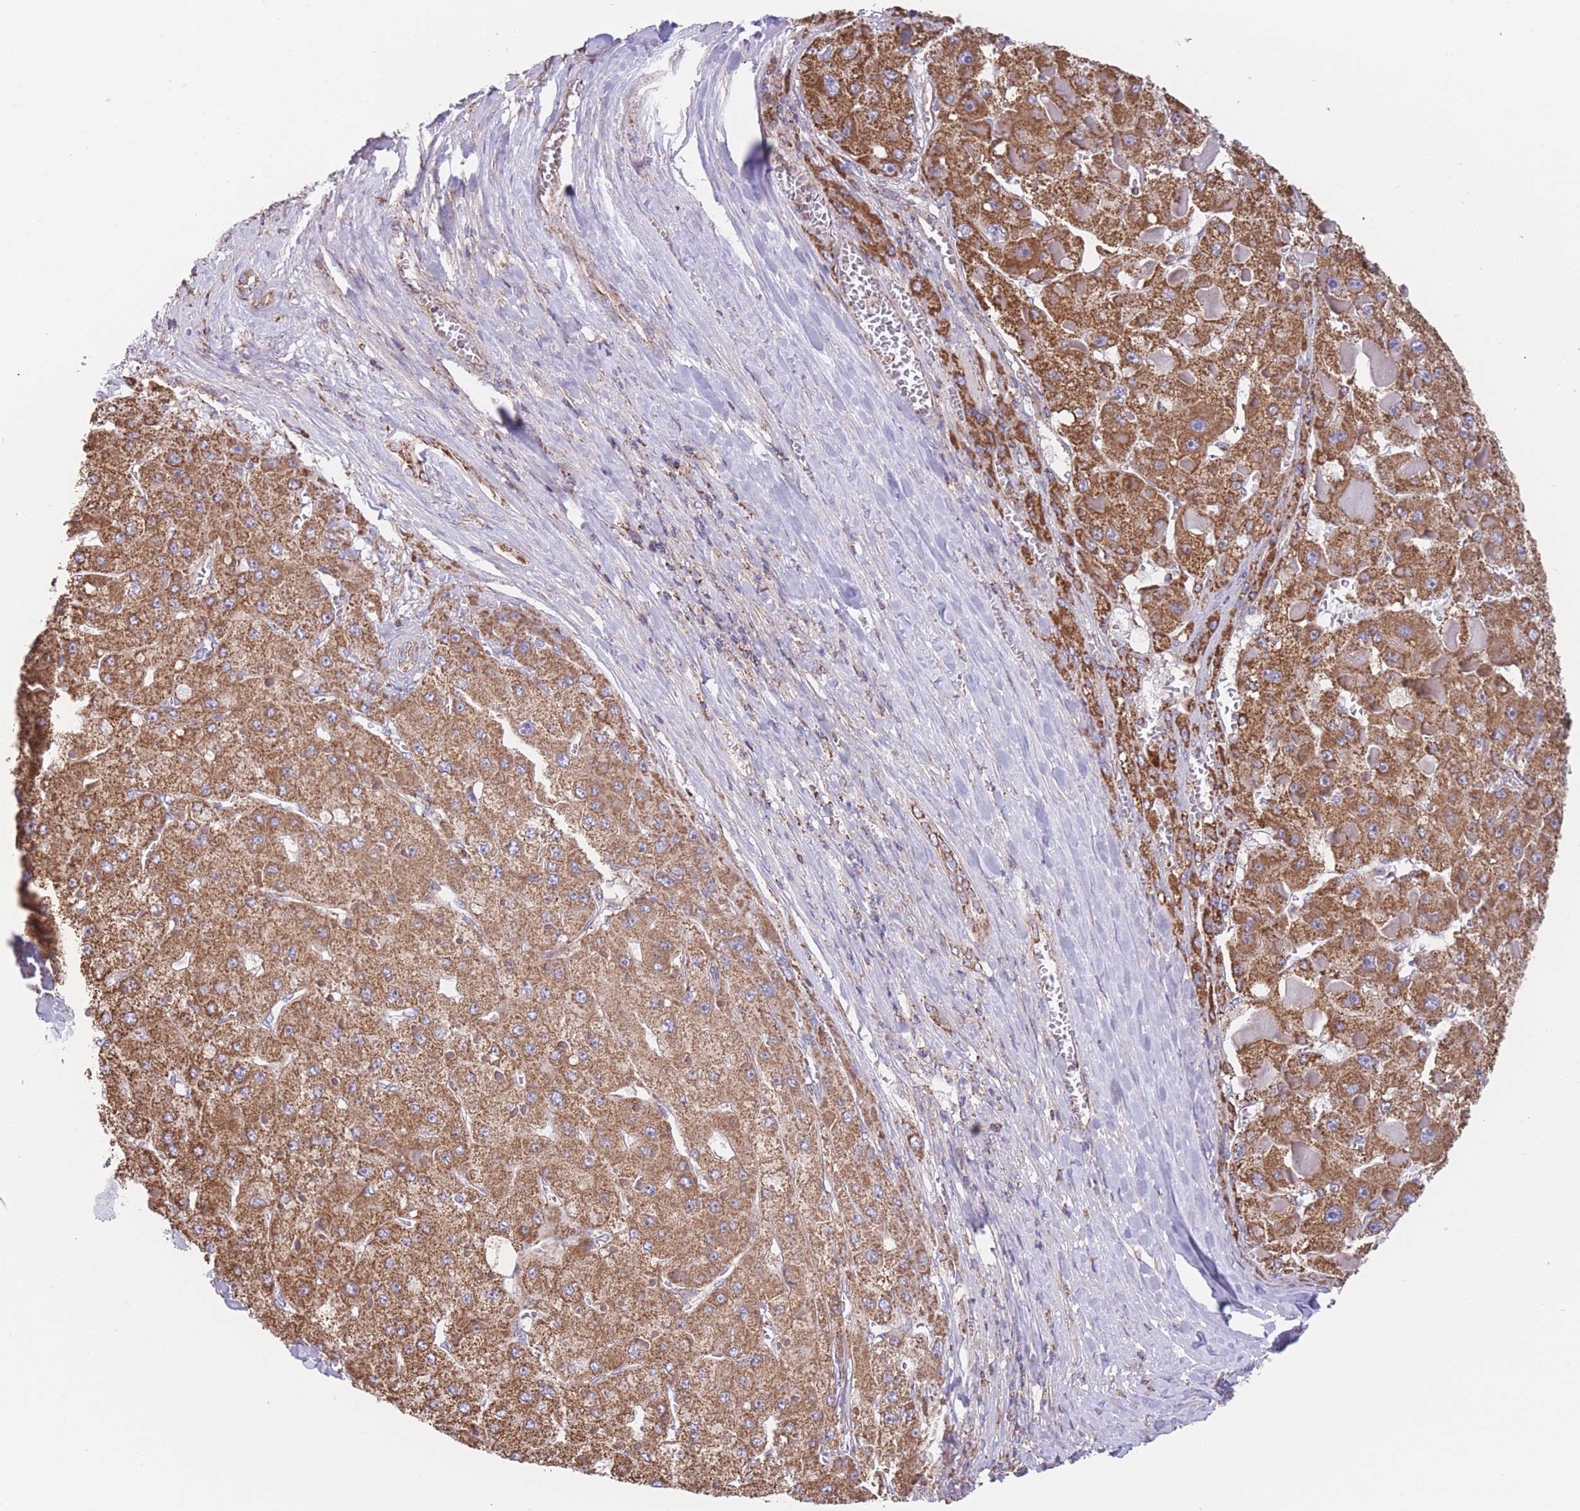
{"staining": {"intensity": "strong", "quantity": ">75%", "location": "cytoplasmic/membranous"}, "tissue": "liver cancer", "cell_type": "Tumor cells", "image_type": "cancer", "snomed": [{"axis": "morphology", "description": "Carcinoma, Hepatocellular, NOS"}, {"axis": "topography", "description": "Liver"}], "caption": "Protein staining of liver hepatocellular carcinoma tissue exhibits strong cytoplasmic/membranous staining in about >75% of tumor cells. (Stains: DAB in brown, nuclei in blue, Microscopy: brightfield microscopy at high magnification).", "gene": "FKBP8", "patient": {"sex": "female", "age": 73}}